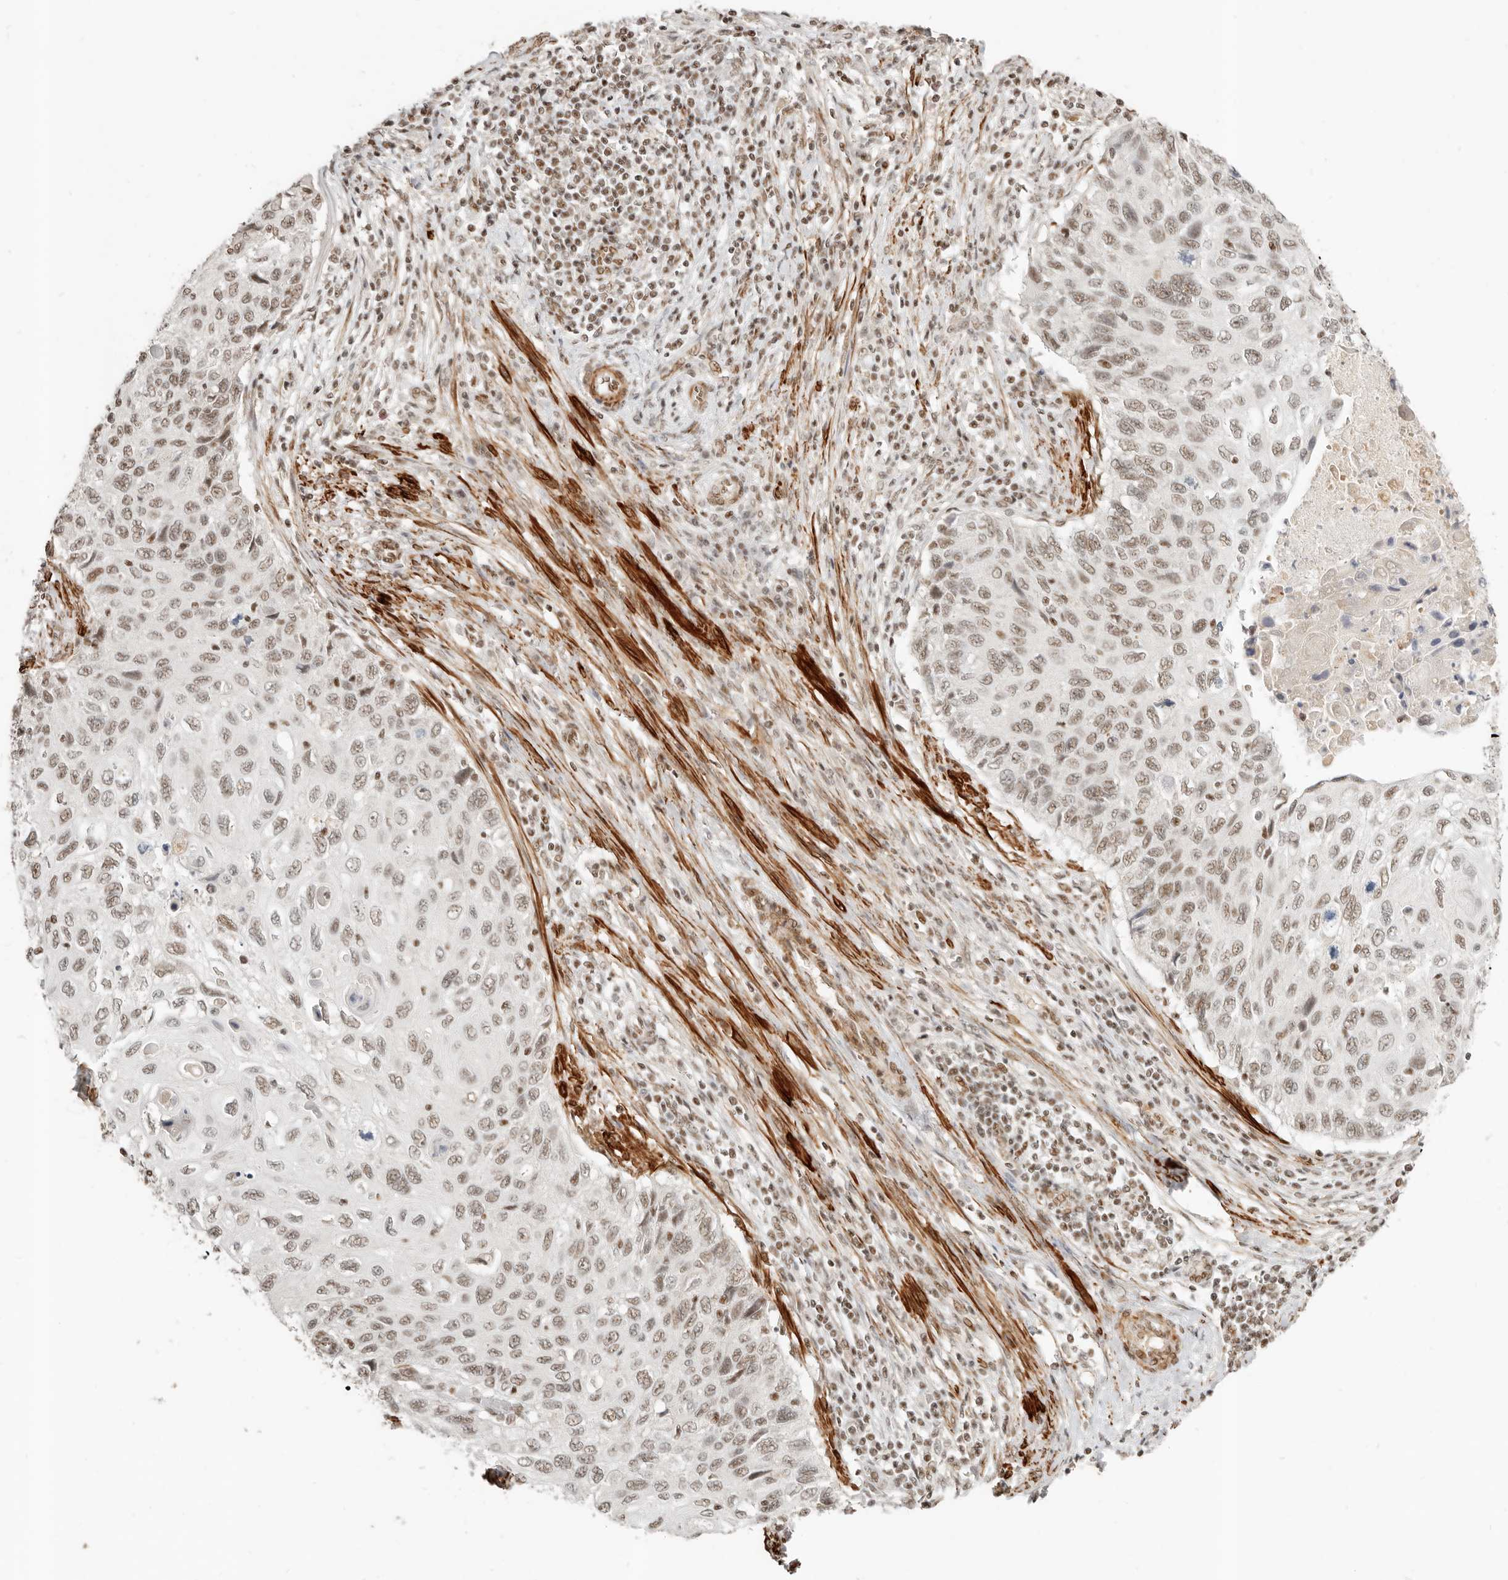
{"staining": {"intensity": "moderate", "quantity": "25%-75%", "location": "nuclear"}, "tissue": "cervical cancer", "cell_type": "Tumor cells", "image_type": "cancer", "snomed": [{"axis": "morphology", "description": "Squamous cell carcinoma, NOS"}, {"axis": "topography", "description": "Cervix"}], "caption": "The photomicrograph exhibits immunohistochemical staining of squamous cell carcinoma (cervical). There is moderate nuclear staining is present in approximately 25%-75% of tumor cells.", "gene": "GABPA", "patient": {"sex": "female", "age": 70}}